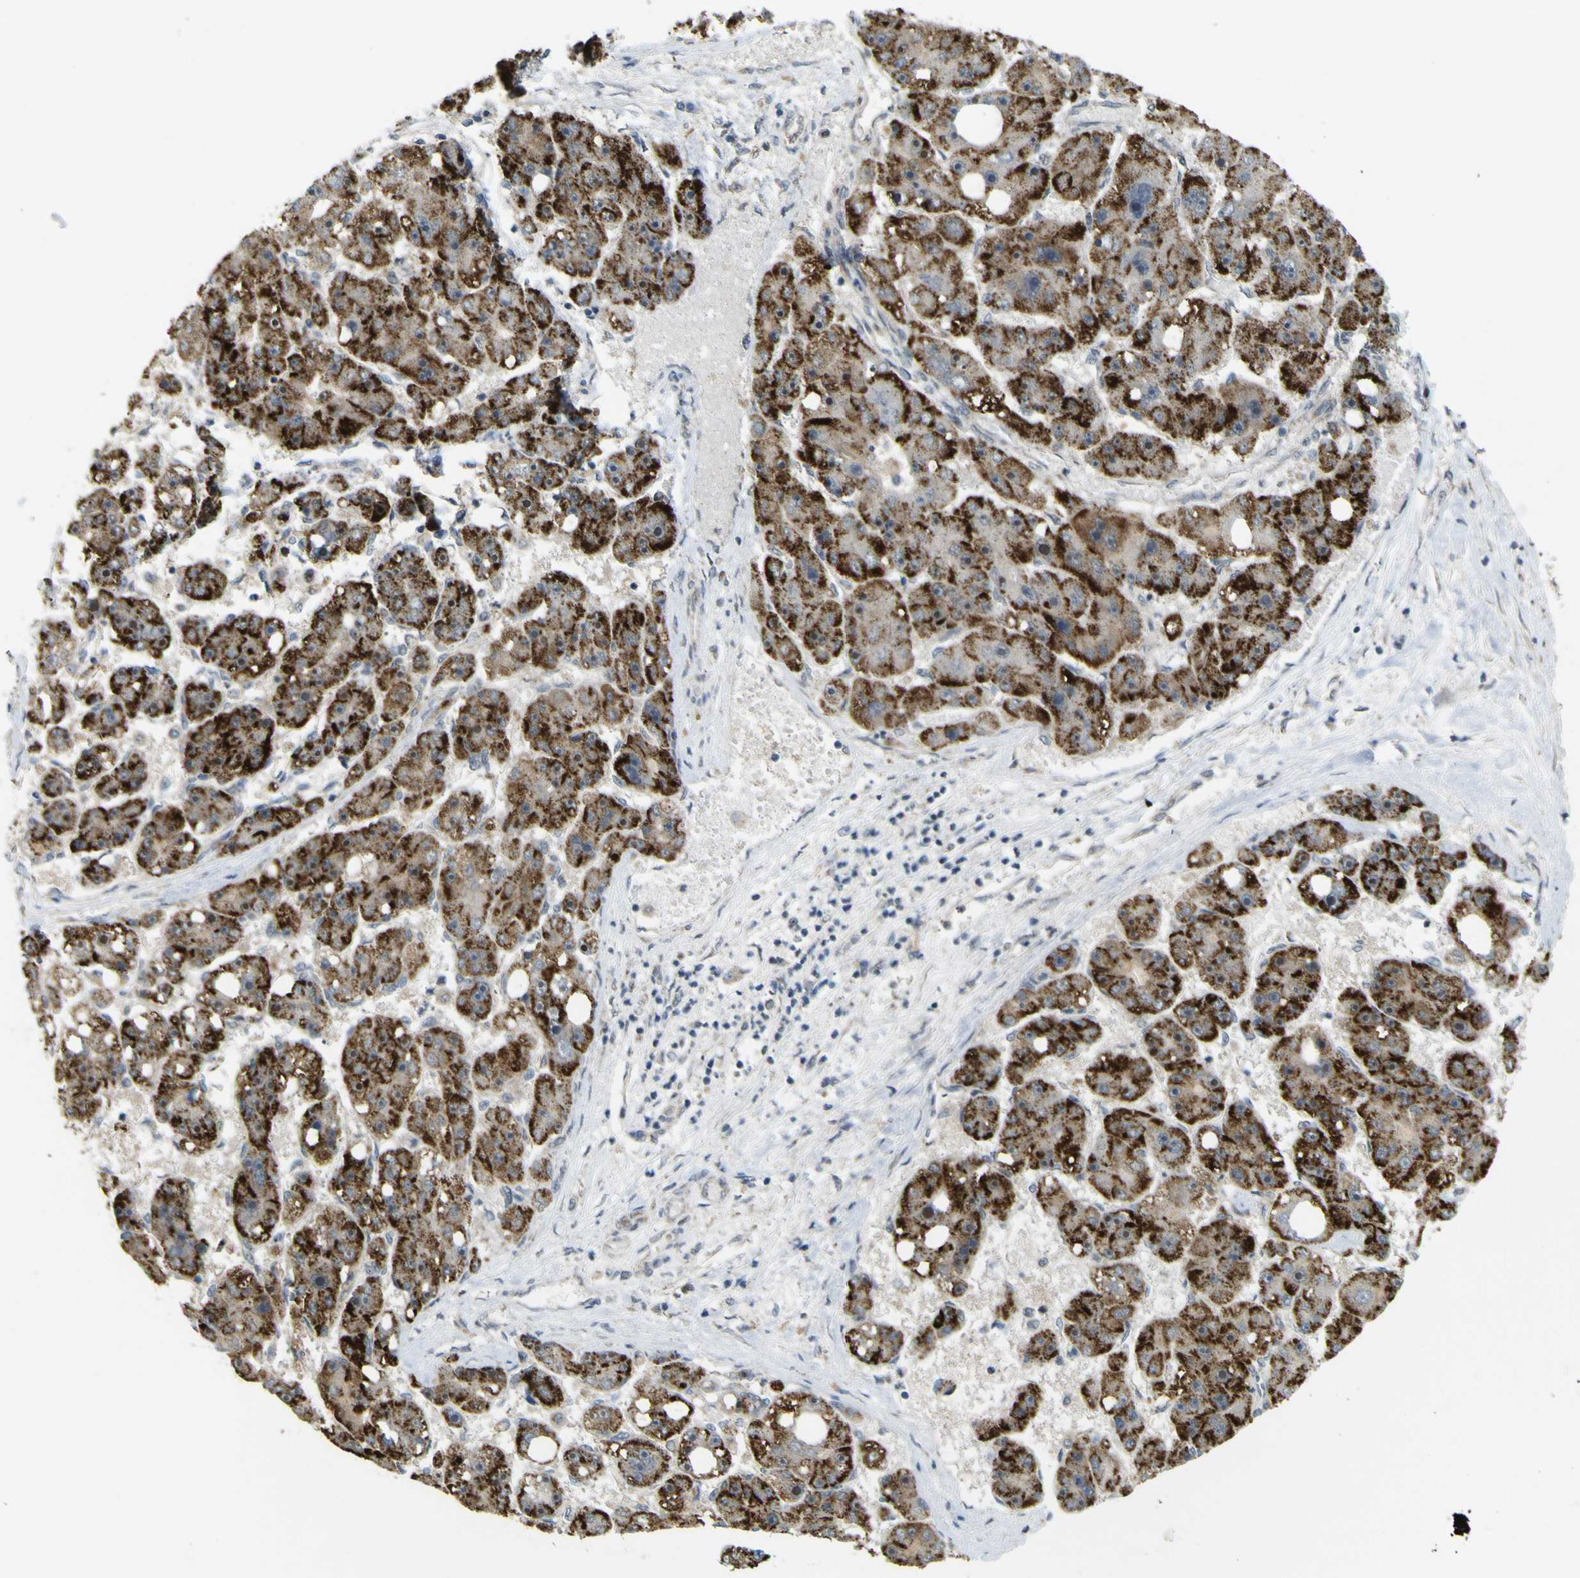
{"staining": {"intensity": "strong", "quantity": ">75%", "location": "cytoplasmic/membranous,nuclear"}, "tissue": "liver cancer", "cell_type": "Tumor cells", "image_type": "cancer", "snomed": [{"axis": "morphology", "description": "Carcinoma, Hepatocellular, NOS"}, {"axis": "topography", "description": "Liver"}], "caption": "Immunohistochemical staining of human liver hepatocellular carcinoma displays high levels of strong cytoplasmic/membranous and nuclear expression in approximately >75% of tumor cells.", "gene": "ACBD5", "patient": {"sex": "female", "age": 61}}